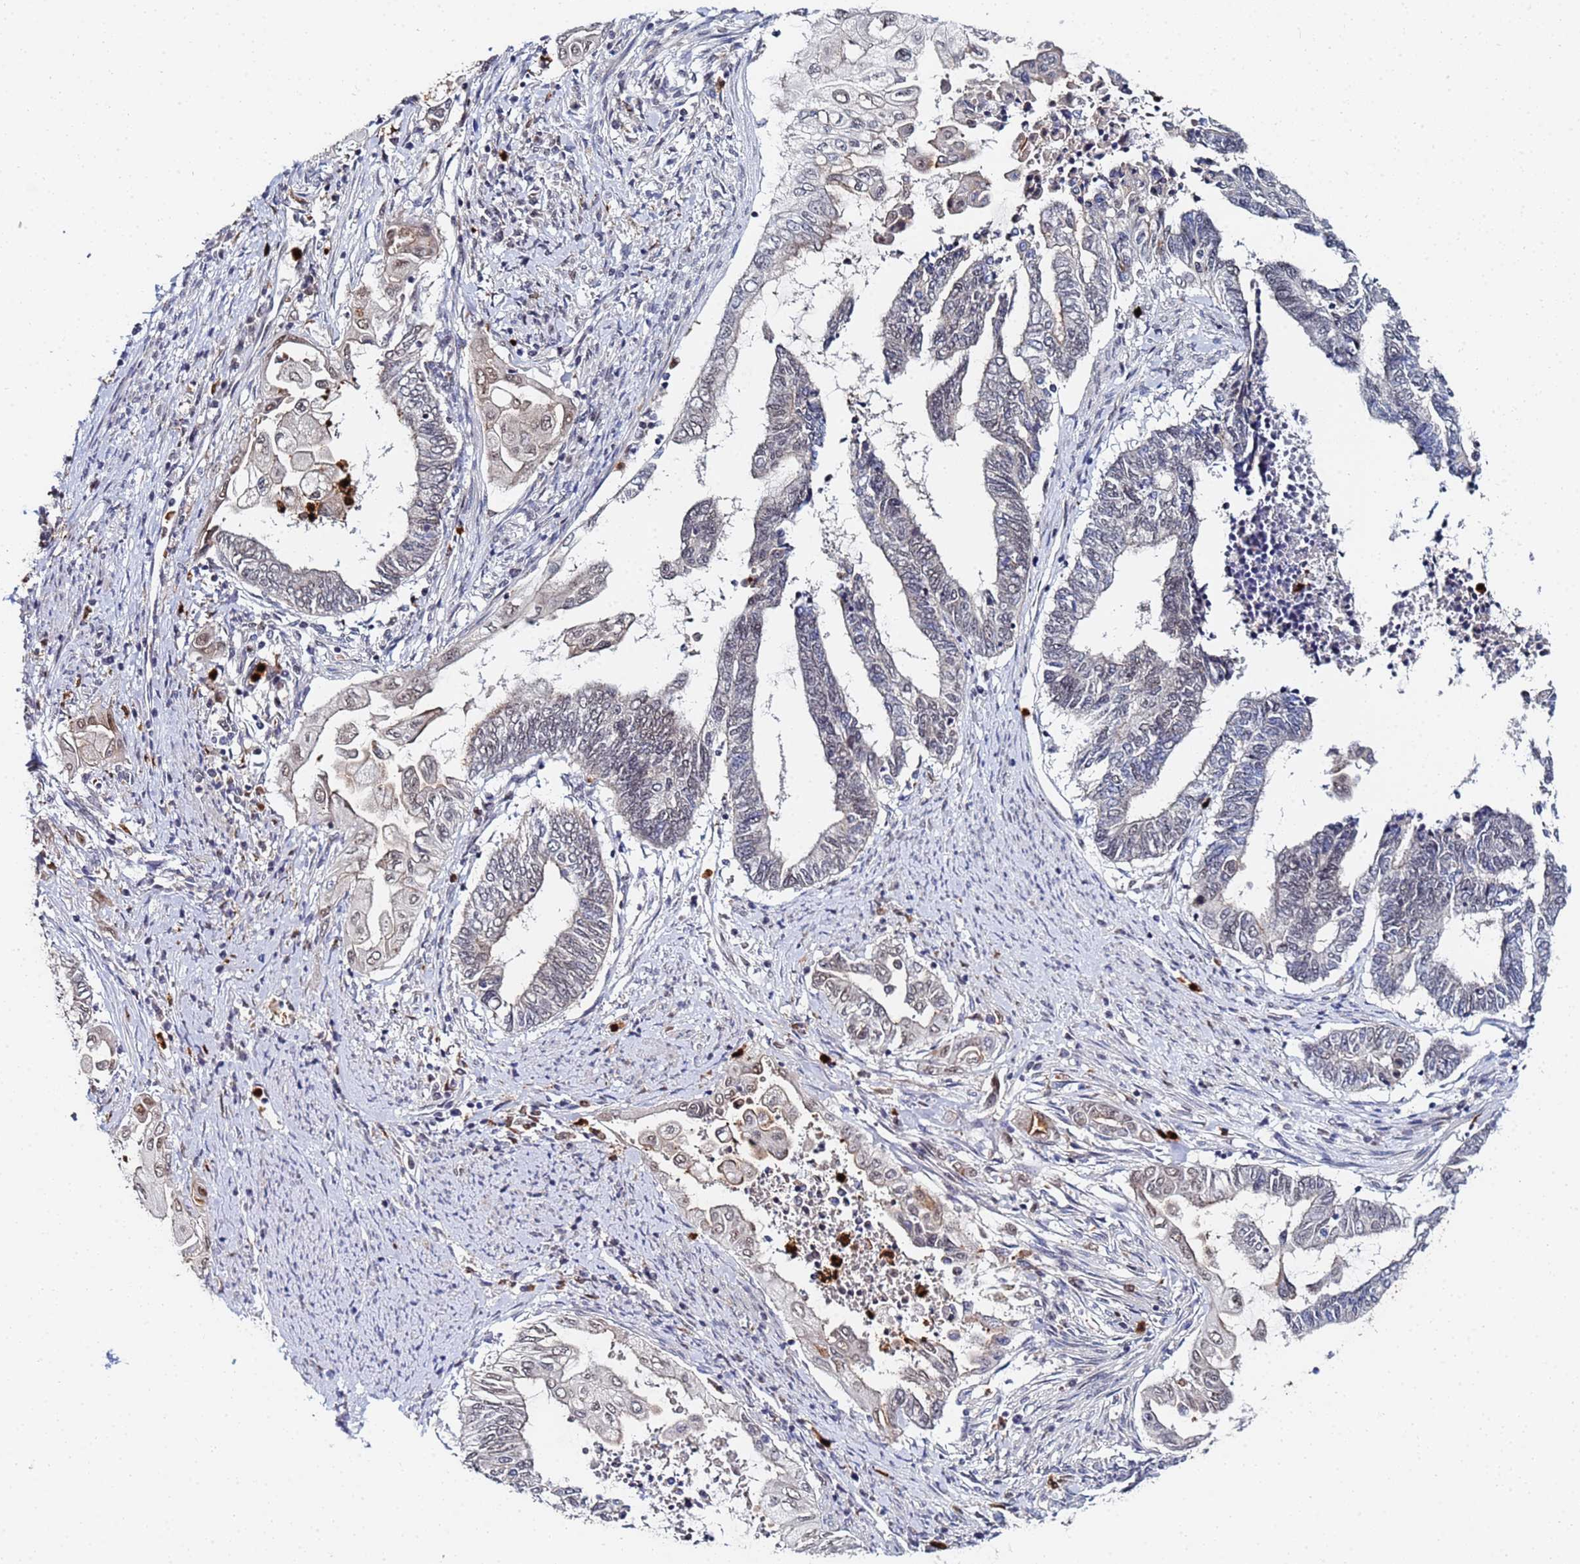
{"staining": {"intensity": "moderate", "quantity": "<25%", "location": "nuclear"}, "tissue": "endometrial cancer", "cell_type": "Tumor cells", "image_type": "cancer", "snomed": [{"axis": "morphology", "description": "Adenocarcinoma, NOS"}, {"axis": "topography", "description": "Uterus"}, {"axis": "topography", "description": "Endometrium"}], "caption": "A histopathology image of human adenocarcinoma (endometrial) stained for a protein shows moderate nuclear brown staining in tumor cells.", "gene": "MTCL1", "patient": {"sex": "female", "age": 70}}